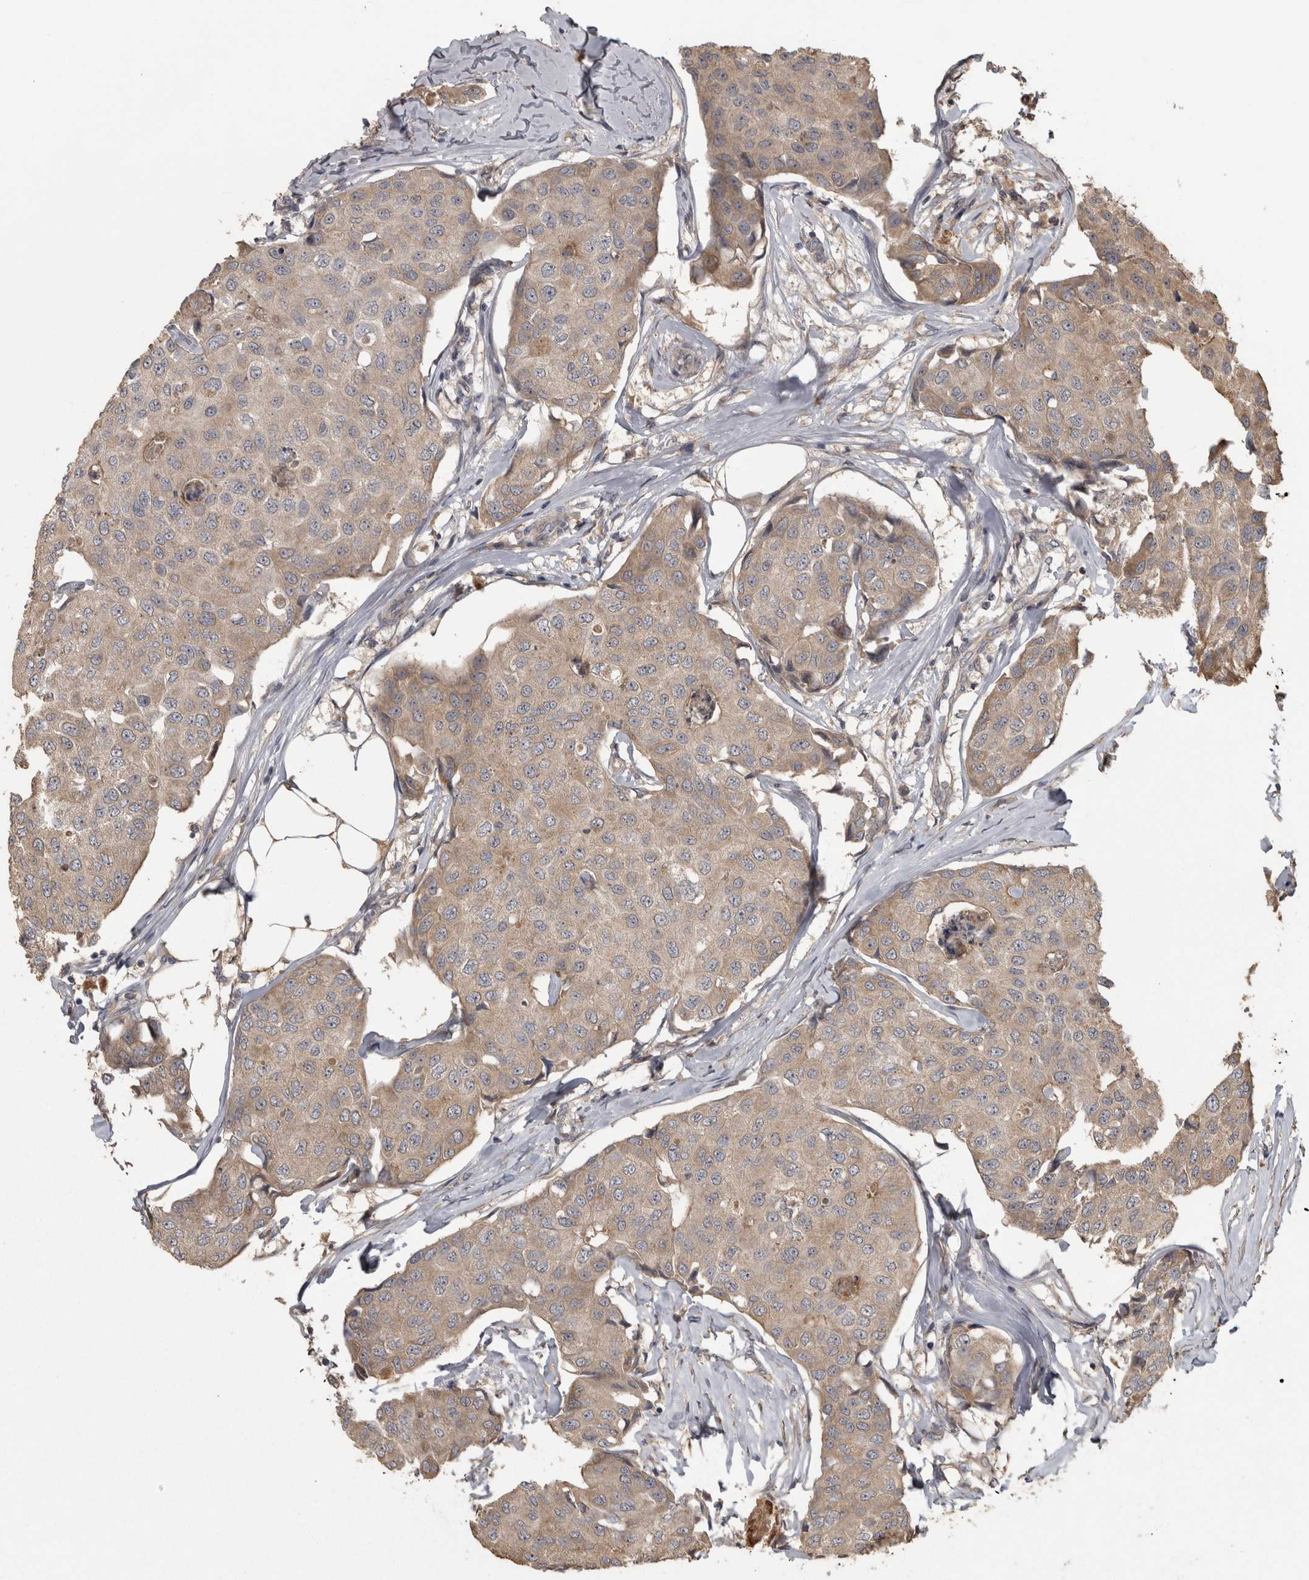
{"staining": {"intensity": "weak", "quantity": ">75%", "location": "cytoplasmic/membranous"}, "tissue": "breast cancer", "cell_type": "Tumor cells", "image_type": "cancer", "snomed": [{"axis": "morphology", "description": "Duct carcinoma"}, {"axis": "topography", "description": "Breast"}], "caption": "Immunohistochemistry (IHC) of human breast invasive ductal carcinoma exhibits low levels of weak cytoplasmic/membranous positivity in approximately >75% of tumor cells.", "gene": "RAB29", "patient": {"sex": "female", "age": 80}}